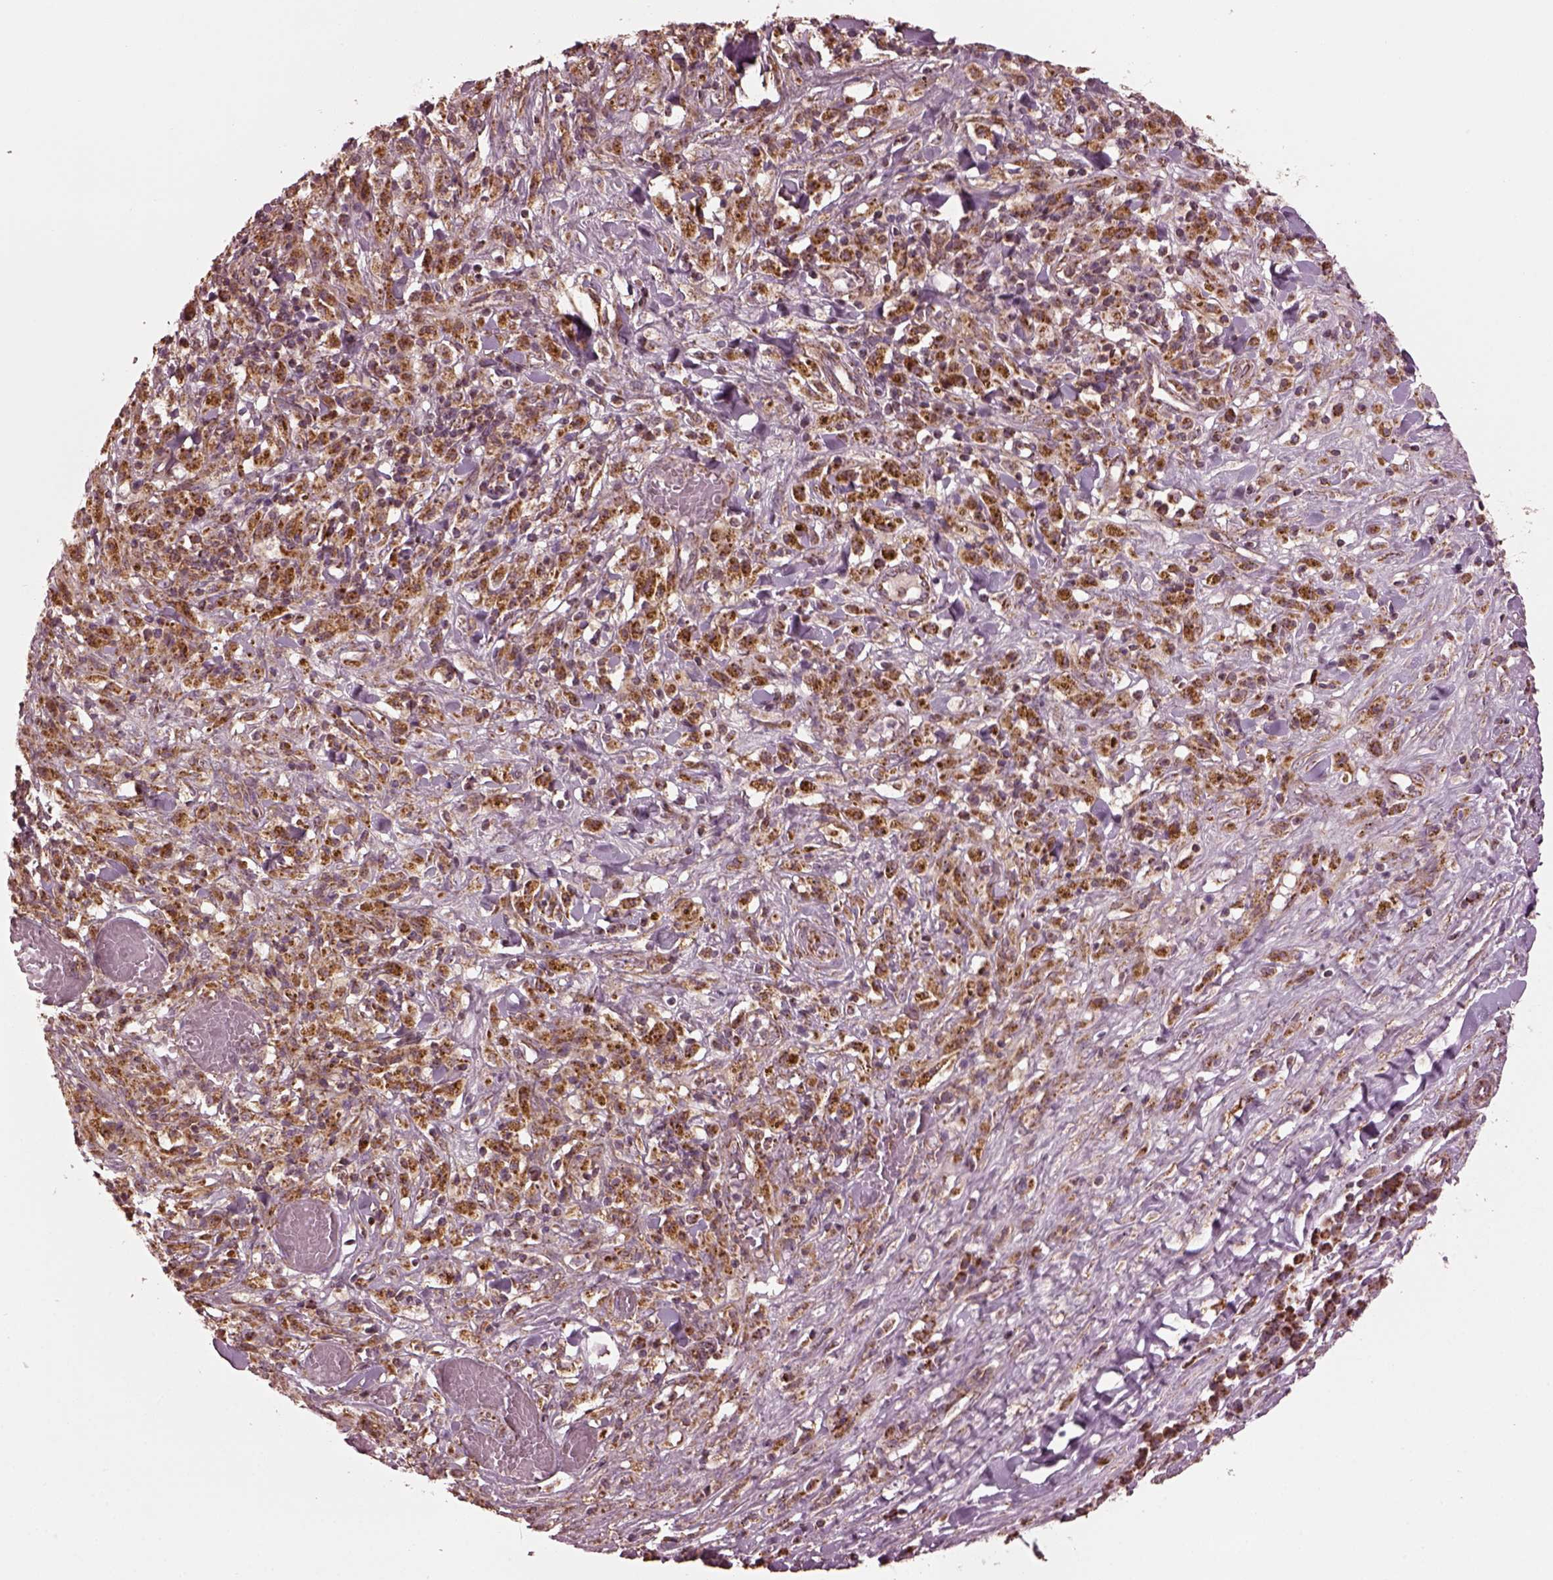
{"staining": {"intensity": "moderate", "quantity": "25%-75%", "location": "cytoplasmic/membranous"}, "tissue": "melanoma", "cell_type": "Tumor cells", "image_type": "cancer", "snomed": [{"axis": "morphology", "description": "Malignant melanoma, NOS"}, {"axis": "topography", "description": "Skin"}], "caption": "There is medium levels of moderate cytoplasmic/membranous staining in tumor cells of melanoma, as demonstrated by immunohistochemical staining (brown color).", "gene": "NDUFB10", "patient": {"sex": "female", "age": 91}}